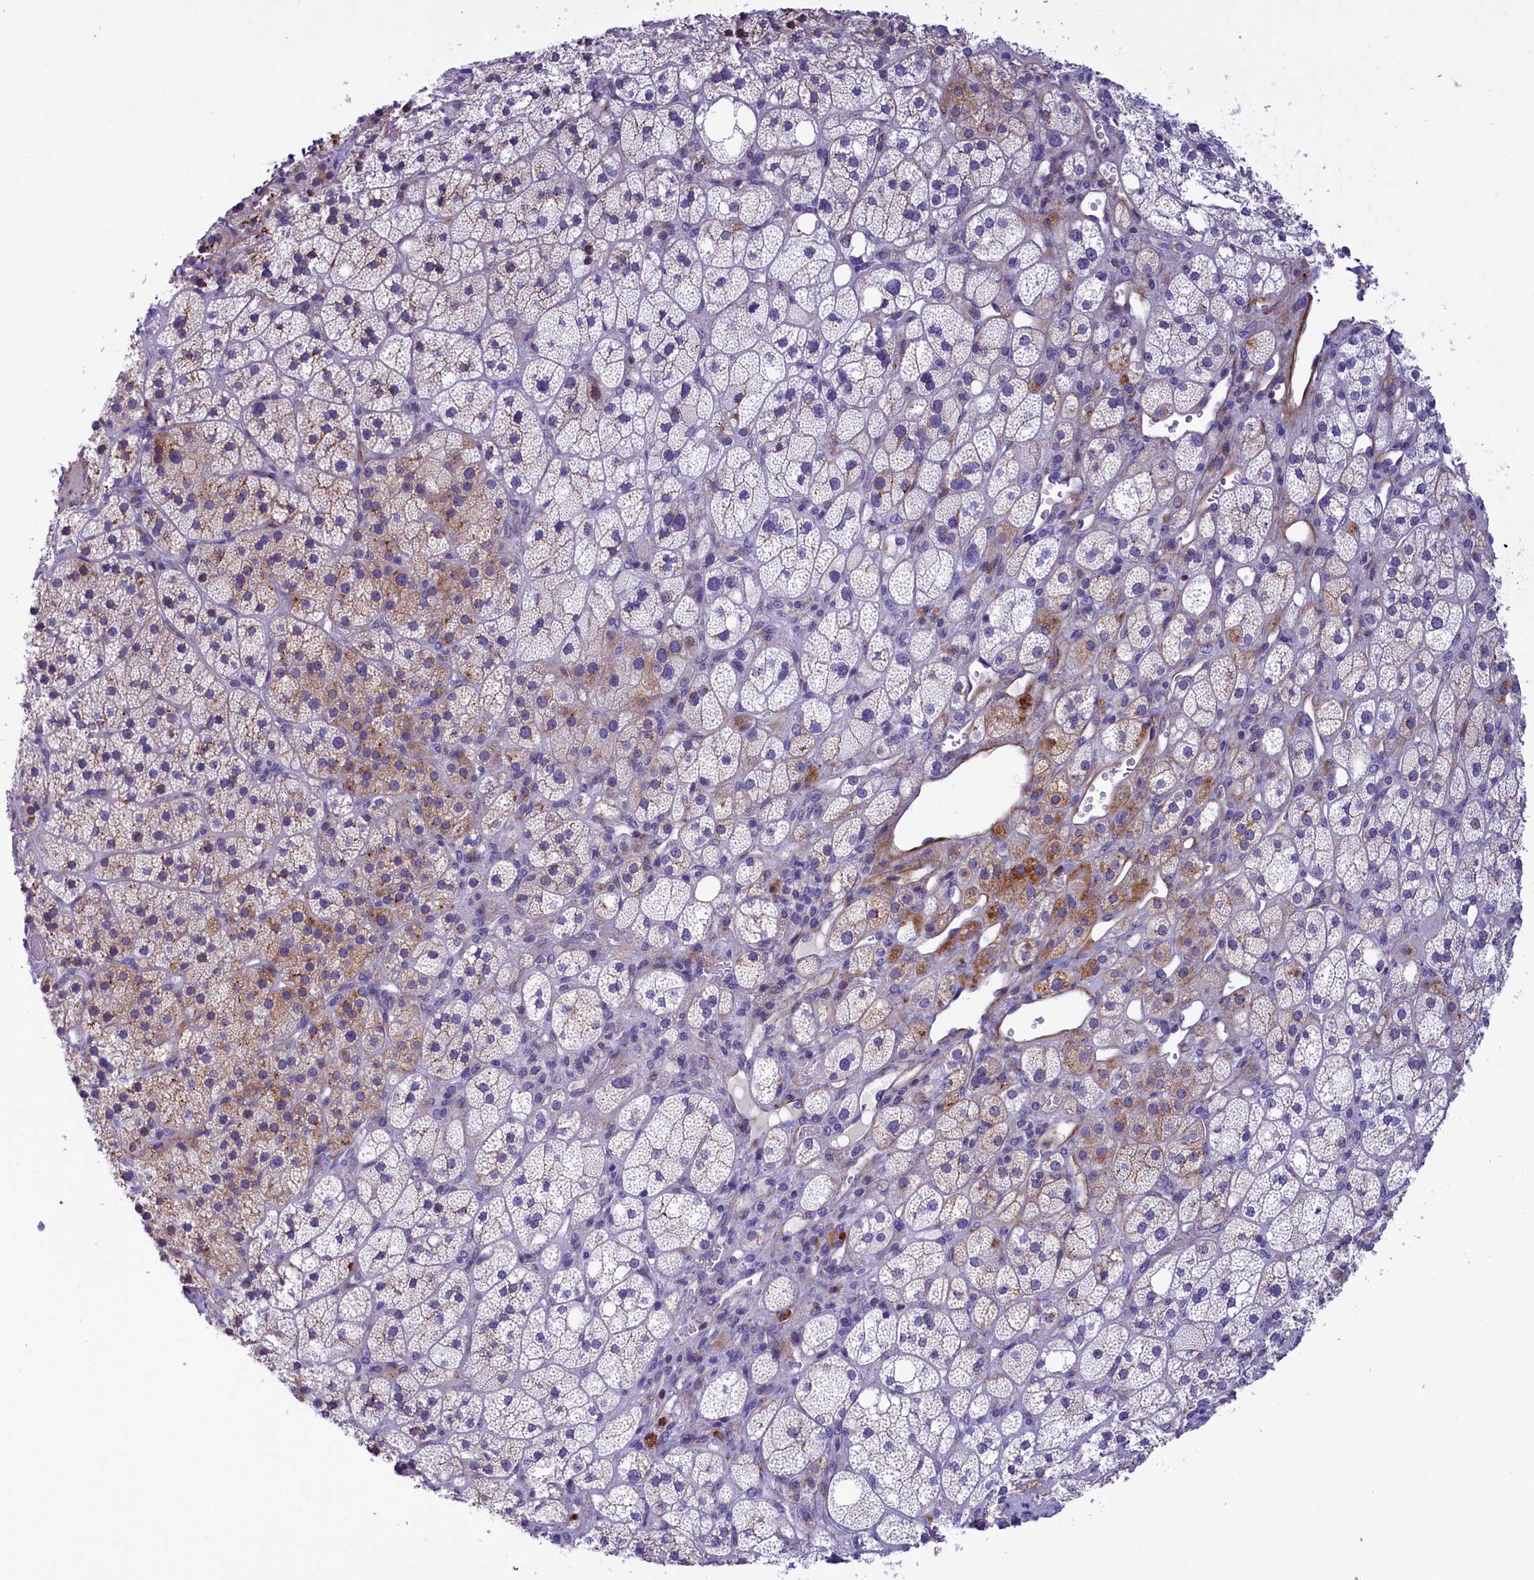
{"staining": {"intensity": "moderate", "quantity": "<25%", "location": "cytoplasmic/membranous"}, "tissue": "adrenal gland", "cell_type": "Glandular cells", "image_type": "normal", "snomed": [{"axis": "morphology", "description": "Normal tissue, NOS"}, {"axis": "topography", "description": "Adrenal gland"}], "caption": "IHC (DAB) staining of normal human adrenal gland shows moderate cytoplasmic/membranous protein expression in about <25% of glandular cells.", "gene": "LOXL1", "patient": {"sex": "male", "age": 61}}